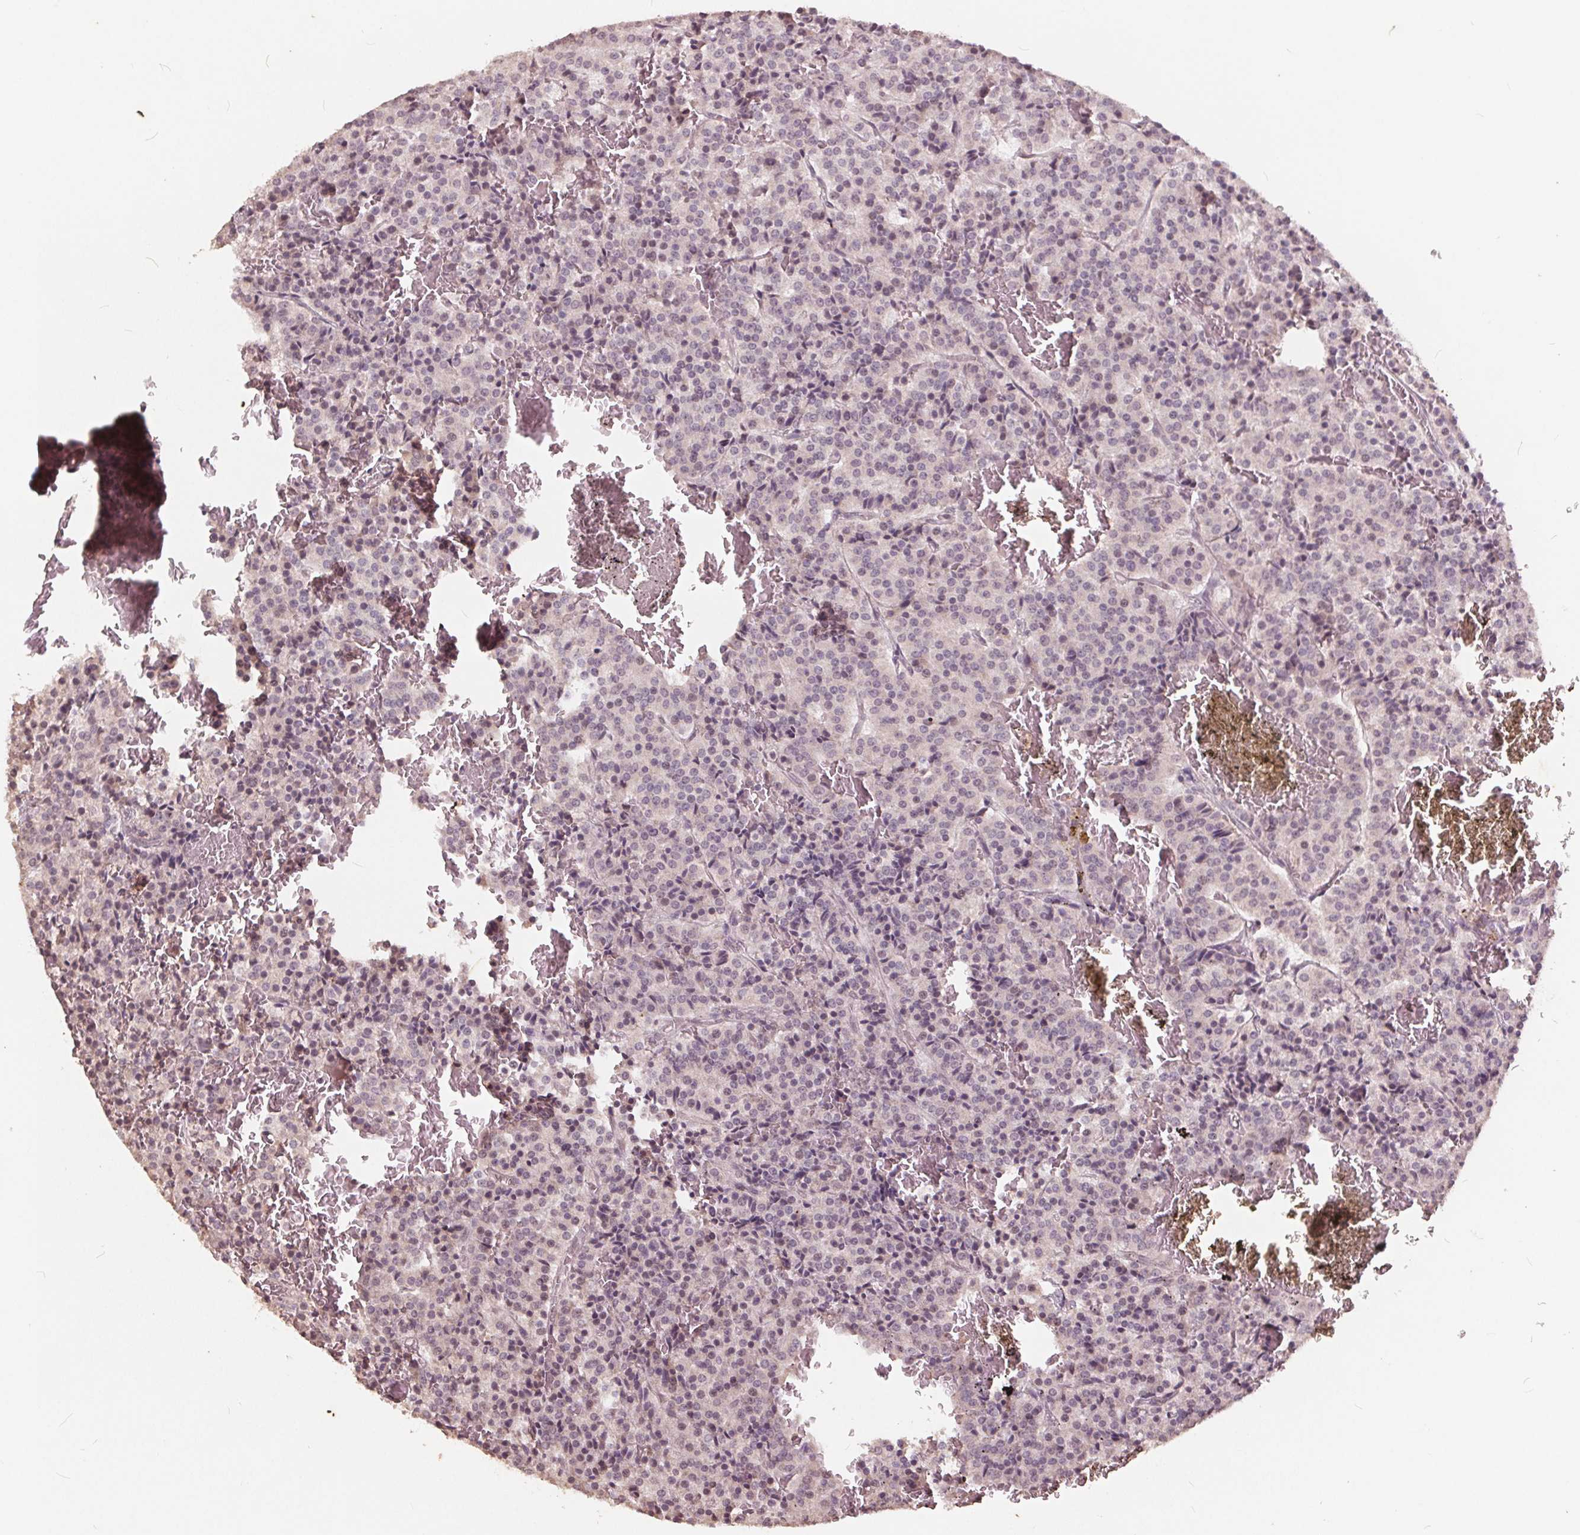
{"staining": {"intensity": "negative", "quantity": "none", "location": "none"}, "tissue": "carcinoid", "cell_type": "Tumor cells", "image_type": "cancer", "snomed": [{"axis": "morphology", "description": "Carcinoid, malignant, NOS"}, {"axis": "topography", "description": "Lung"}], "caption": "Human carcinoid (malignant) stained for a protein using IHC reveals no positivity in tumor cells.", "gene": "DNMT3B", "patient": {"sex": "male", "age": 70}}